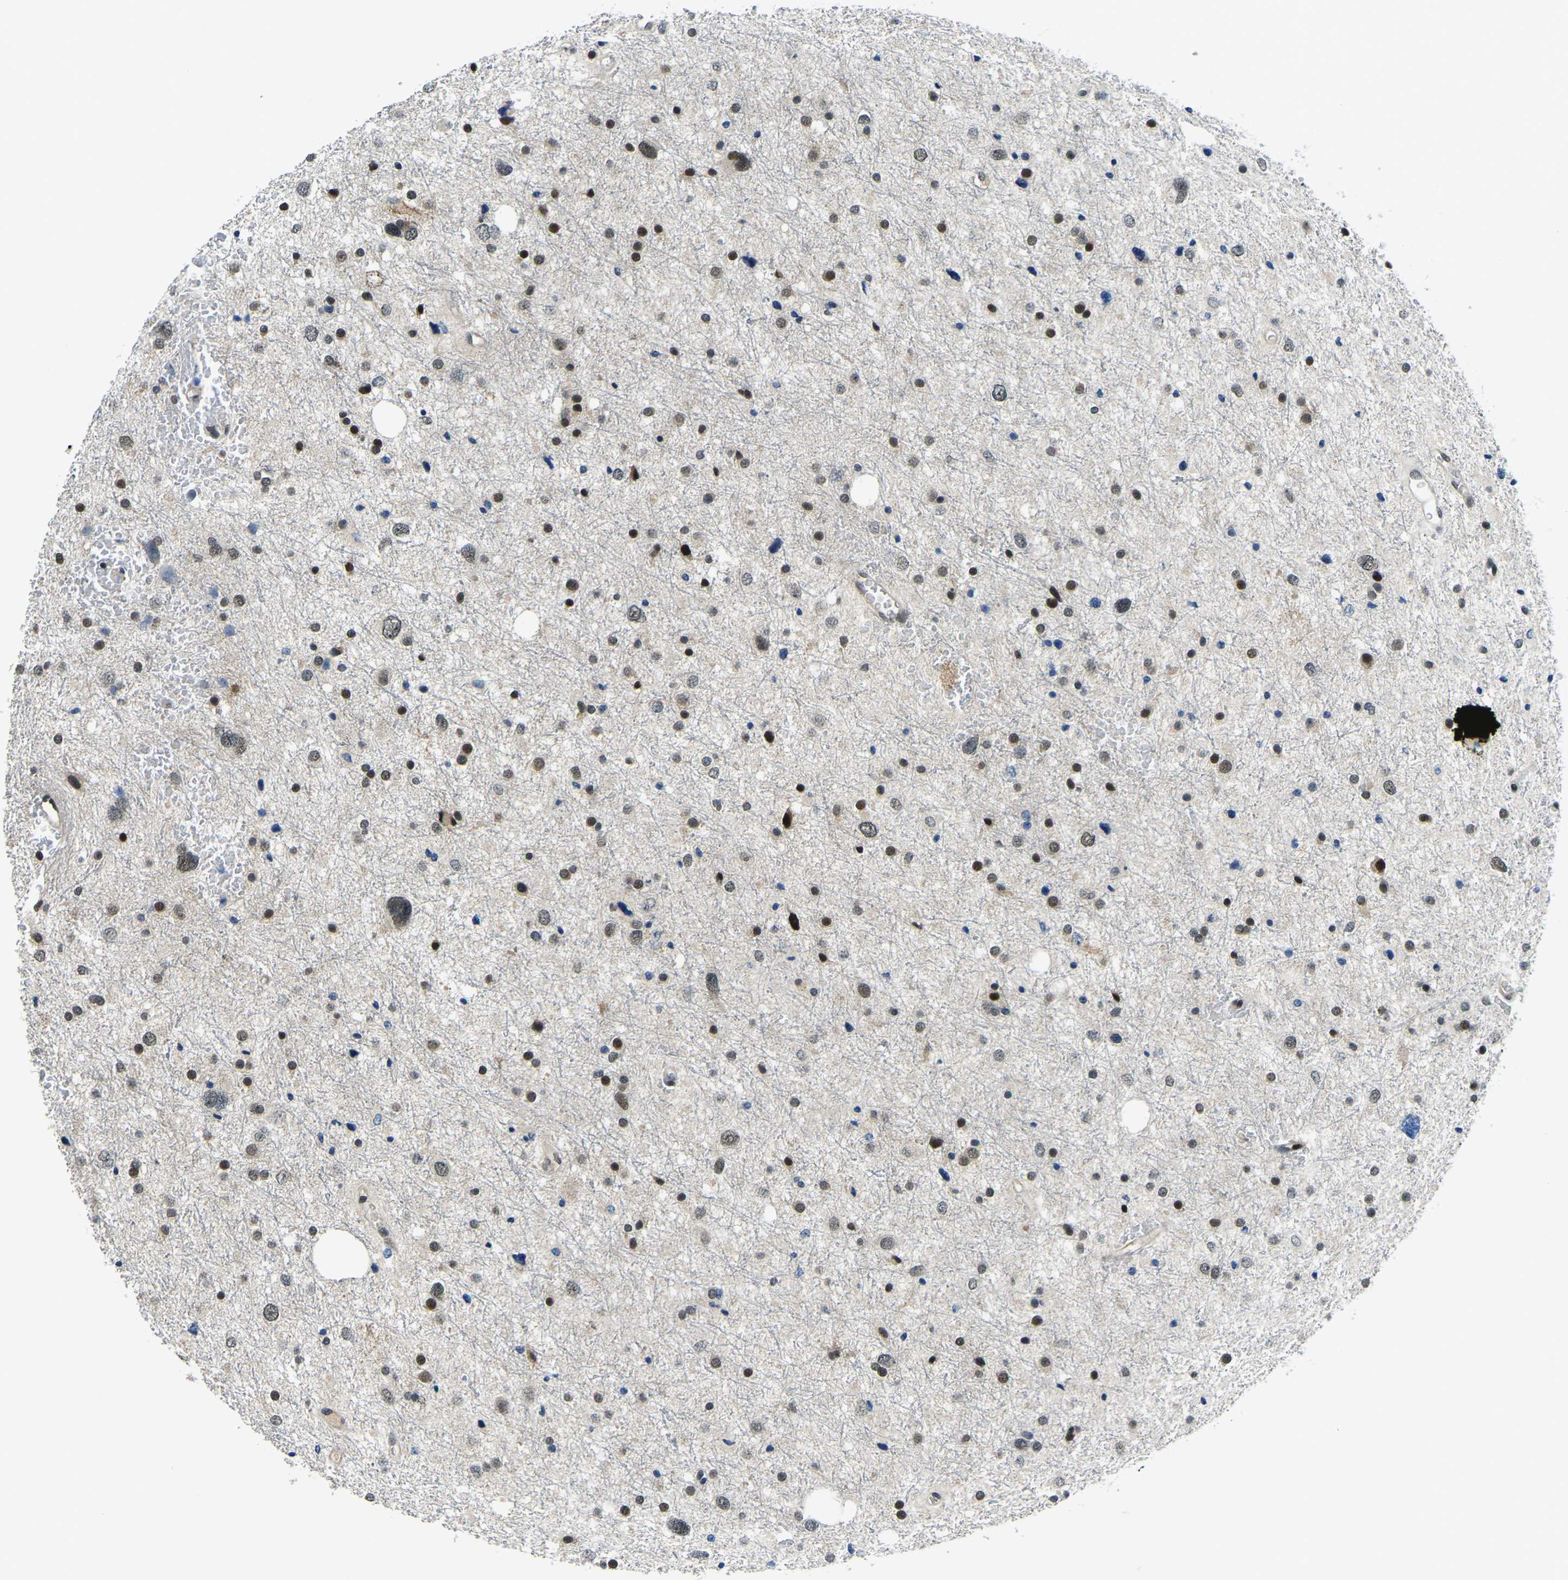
{"staining": {"intensity": "strong", "quantity": "25%-75%", "location": "nuclear"}, "tissue": "glioma", "cell_type": "Tumor cells", "image_type": "cancer", "snomed": [{"axis": "morphology", "description": "Glioma, malignant, Low grade"}, {"axis": "topography", "description": "Brain"}], "caption": "A brown stain shows strong nuclear expression of a protein in glioma tumor cells.", "gene": "ING2", "patient": {"sex": "female", "age": 37}}